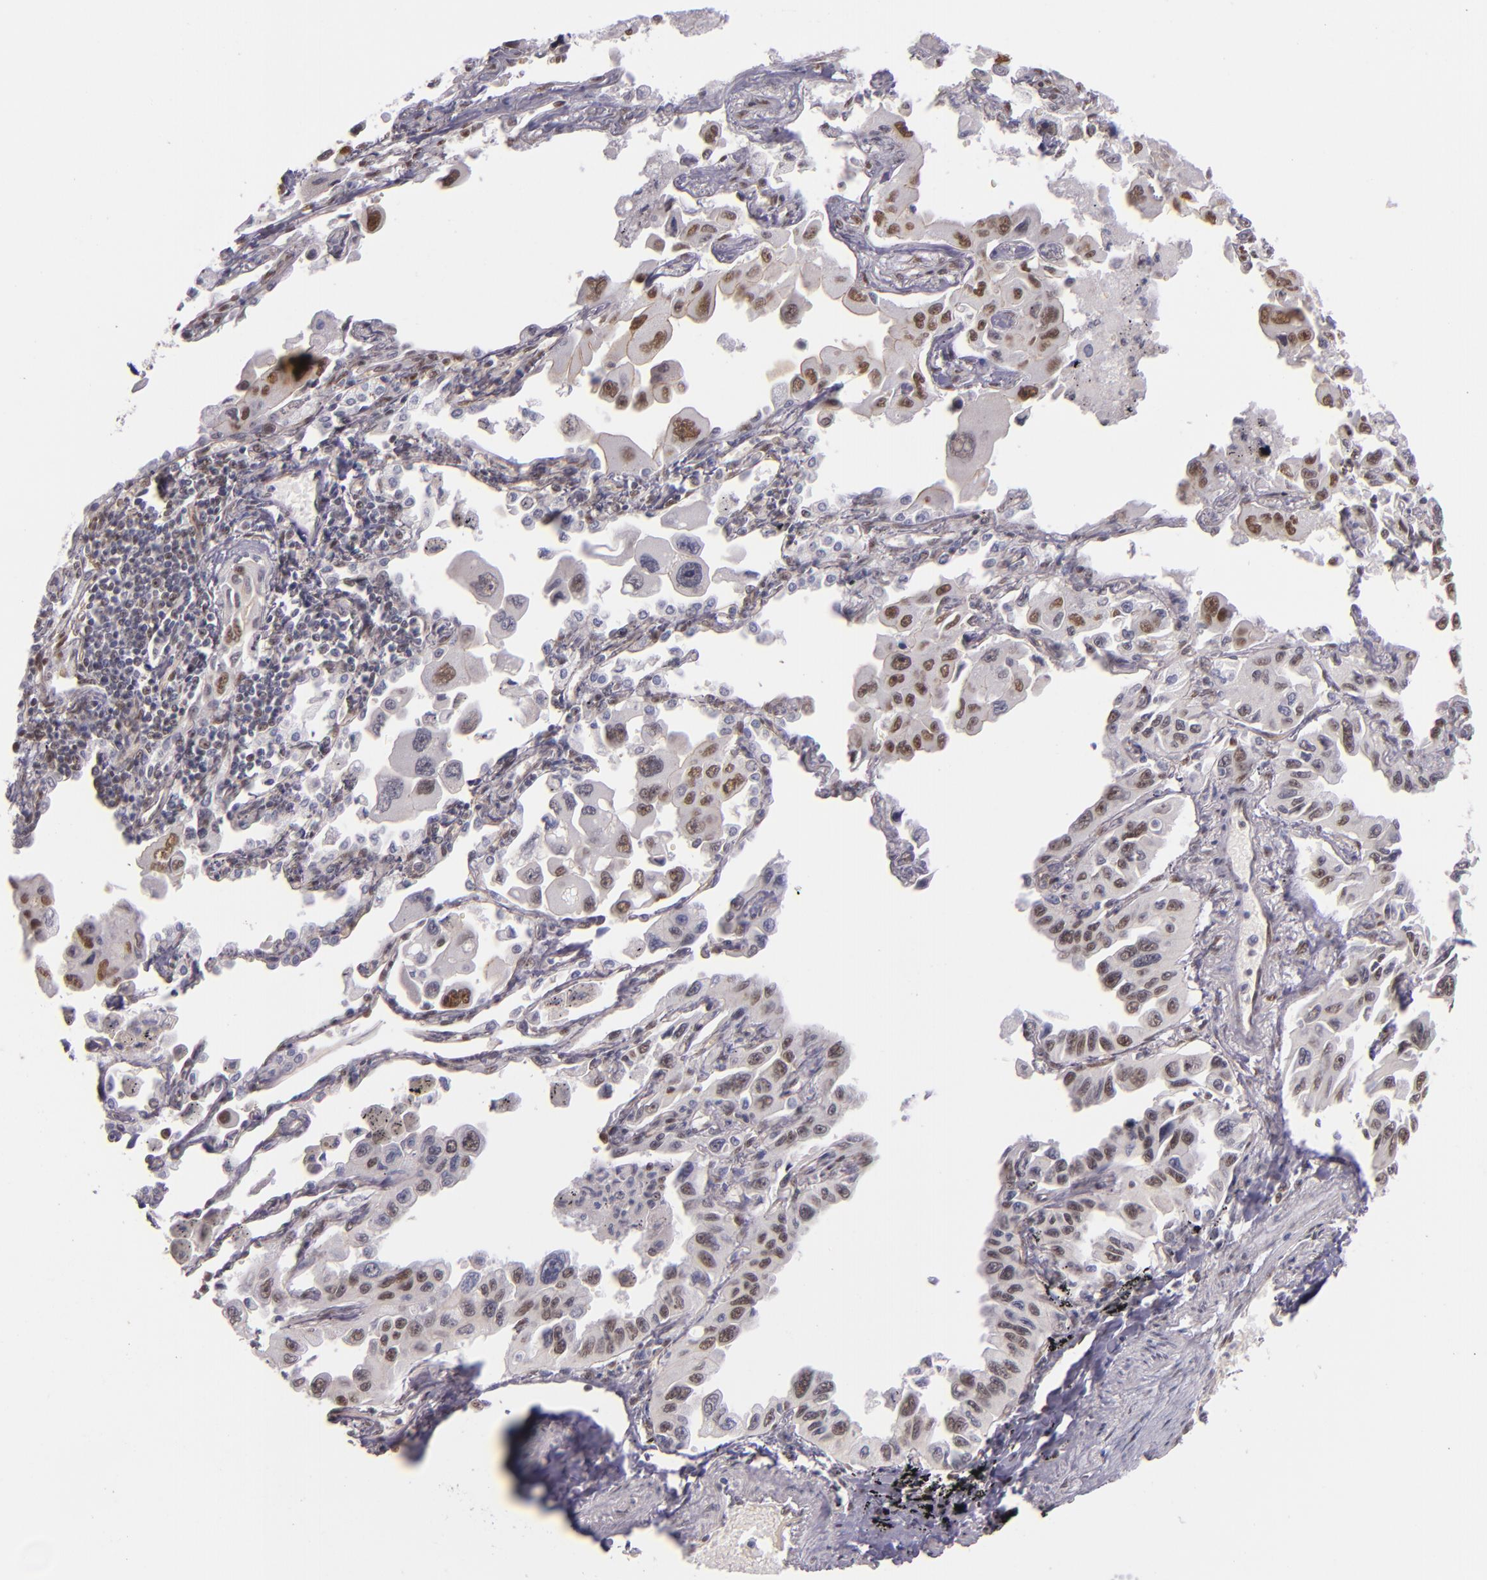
{"staining": {"intensity": "moderate", "quantity": "25%-75%", "location": "nuclear"}, "tissue": "lung cancer", "cell_type": "Tumor cells", "image_type": "cancer", "snomed": [{"axis": "morphology", "description": "Adenocarcinoma, NOS"}, {"axis": "topography", "description": "Lung"}], "caption": "Adenocarcinoma (lung) stained for a protein (brown) exhibits moderate nuclear positive expression in about 25%-75% of tumor cells.", "gene": "NCOR2", "patient": {"sex": "male", "age": 64}}